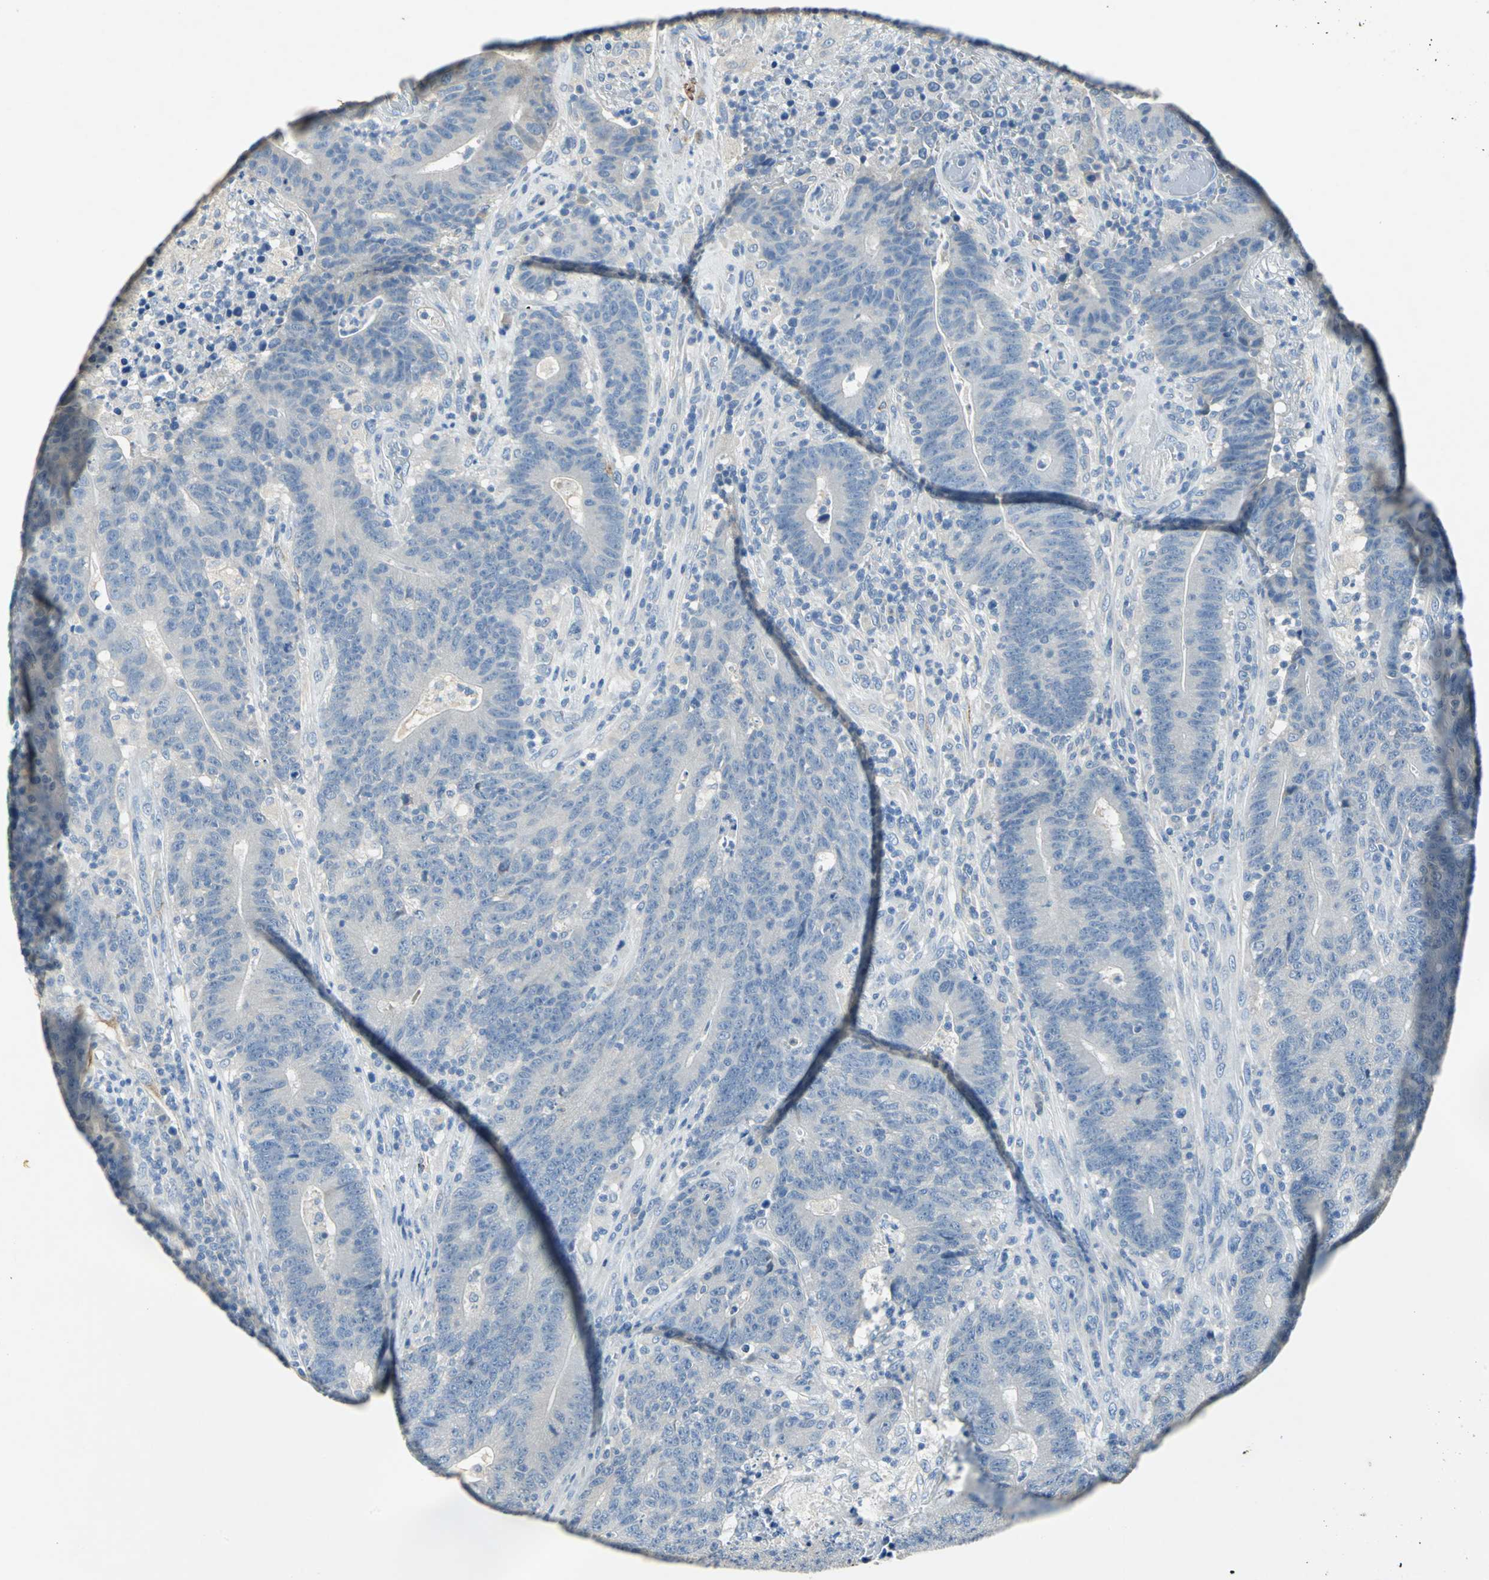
{"staining": {"intensity": "negative", "quantity": "none", "location": "none"}, "tissue": "colorectal cancer", "cell_type": "Tumor cells", "image_type": "cancer", "snomed": [{"axis": "morphology", "description": "Normal tissue, NOS"}, {"axis": "morphology", "description": "Adenocarcinoma, NOS"}, {"axis": "topography", "description": "Colon"}], "caption": "Immunohistochemical staining of human colorectal cancer displays no significant positivity in tumor cells.", "gene": "EFNB3", "patient": {"sex": "female", "age": 75}}